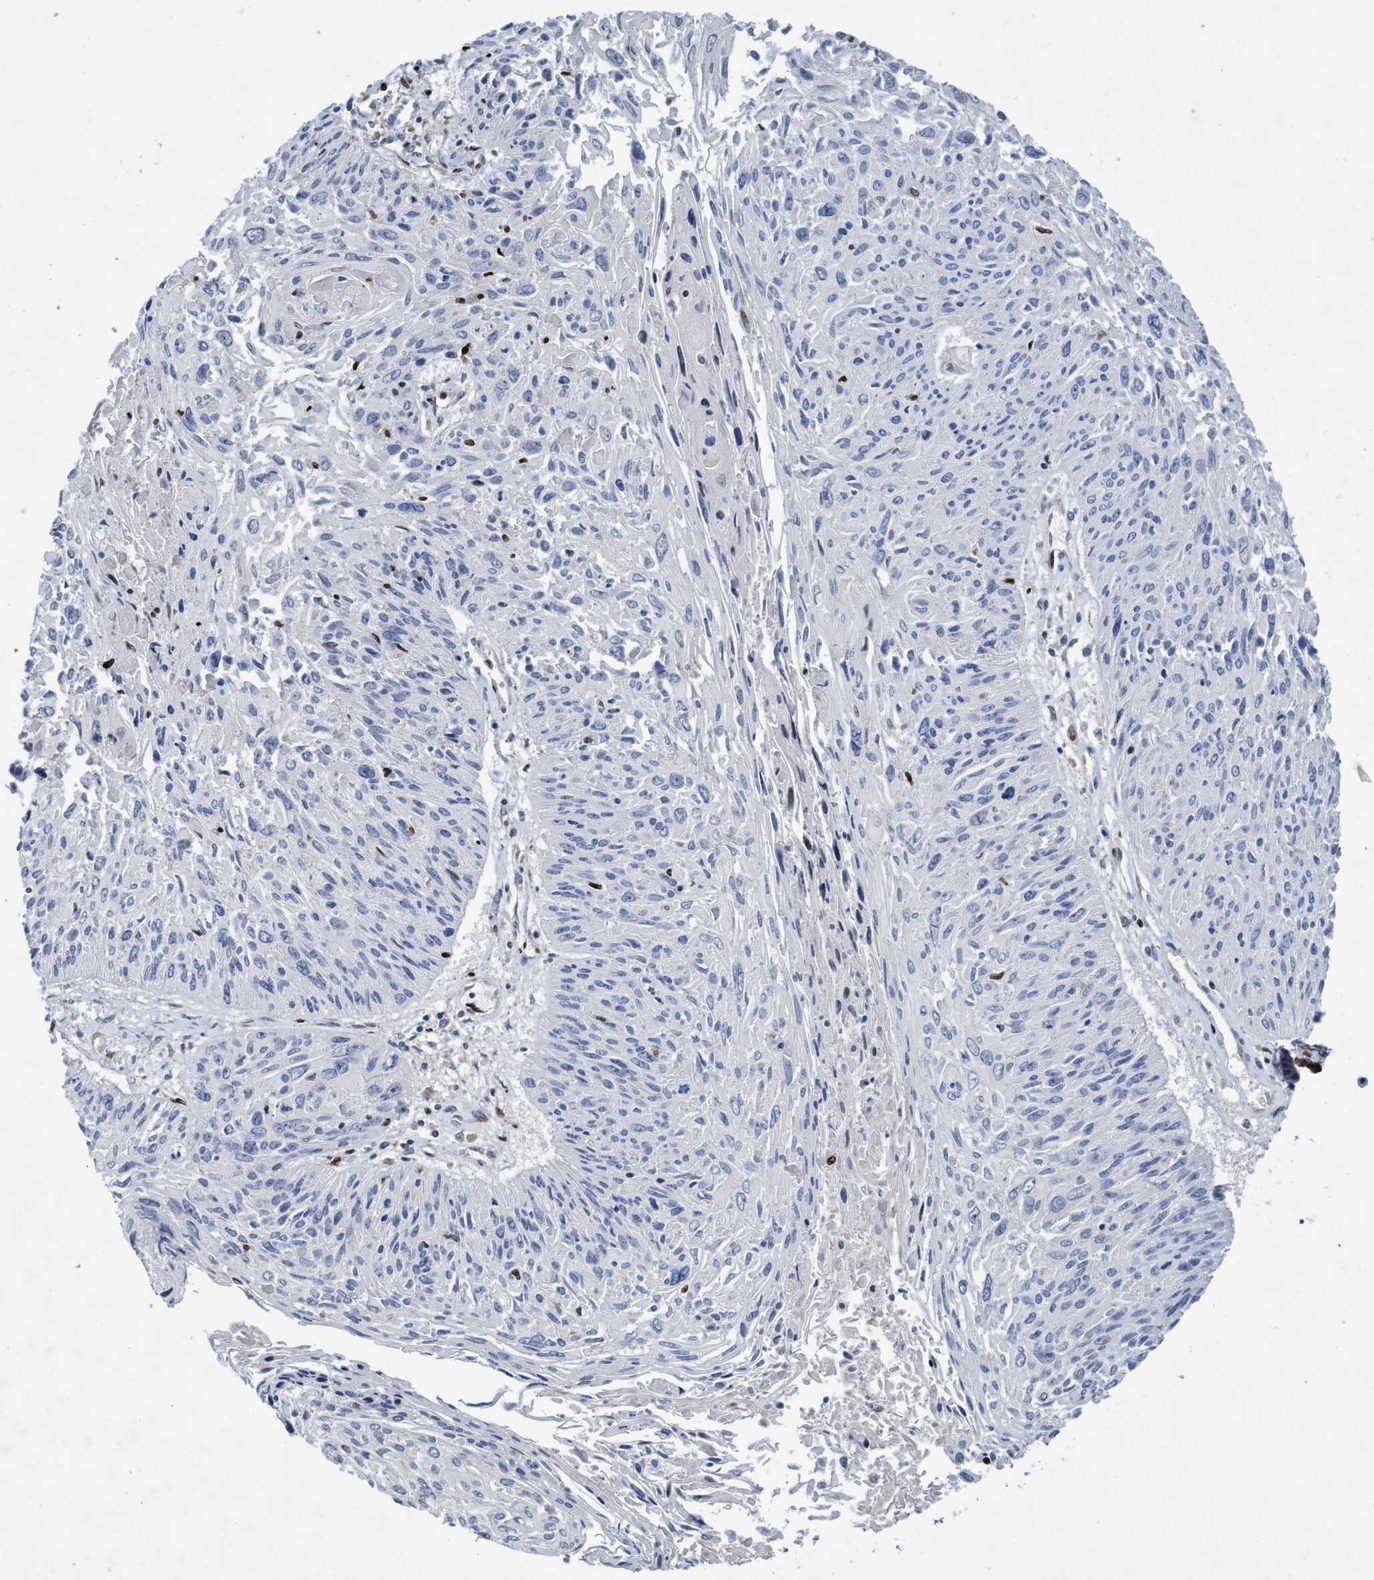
{"staining": {"intensity": "negative", "quantity": "none", "location": "none"}, "tissue": "cervical cancer", "cell_type": "Tumor cells", "image_type": "cancer", "snomed": [{"axis": "morphology", "description": "Squamous cell carcinoma, NOS"}, {"axis": "topography", "description": "Cervix"}], "caption": "An immunohistochemistry (IHC) micrograph of cervical squamous cell carcinoma is shown. There is no staining in tumor cells of cervical squamous cell carcinoma. The staining is performed using DAB brown chromogen with nuclei counter-stained in using hematoxylin.", "gene": "ENDOG", "patient": {"sex": "female", "age": 51}}